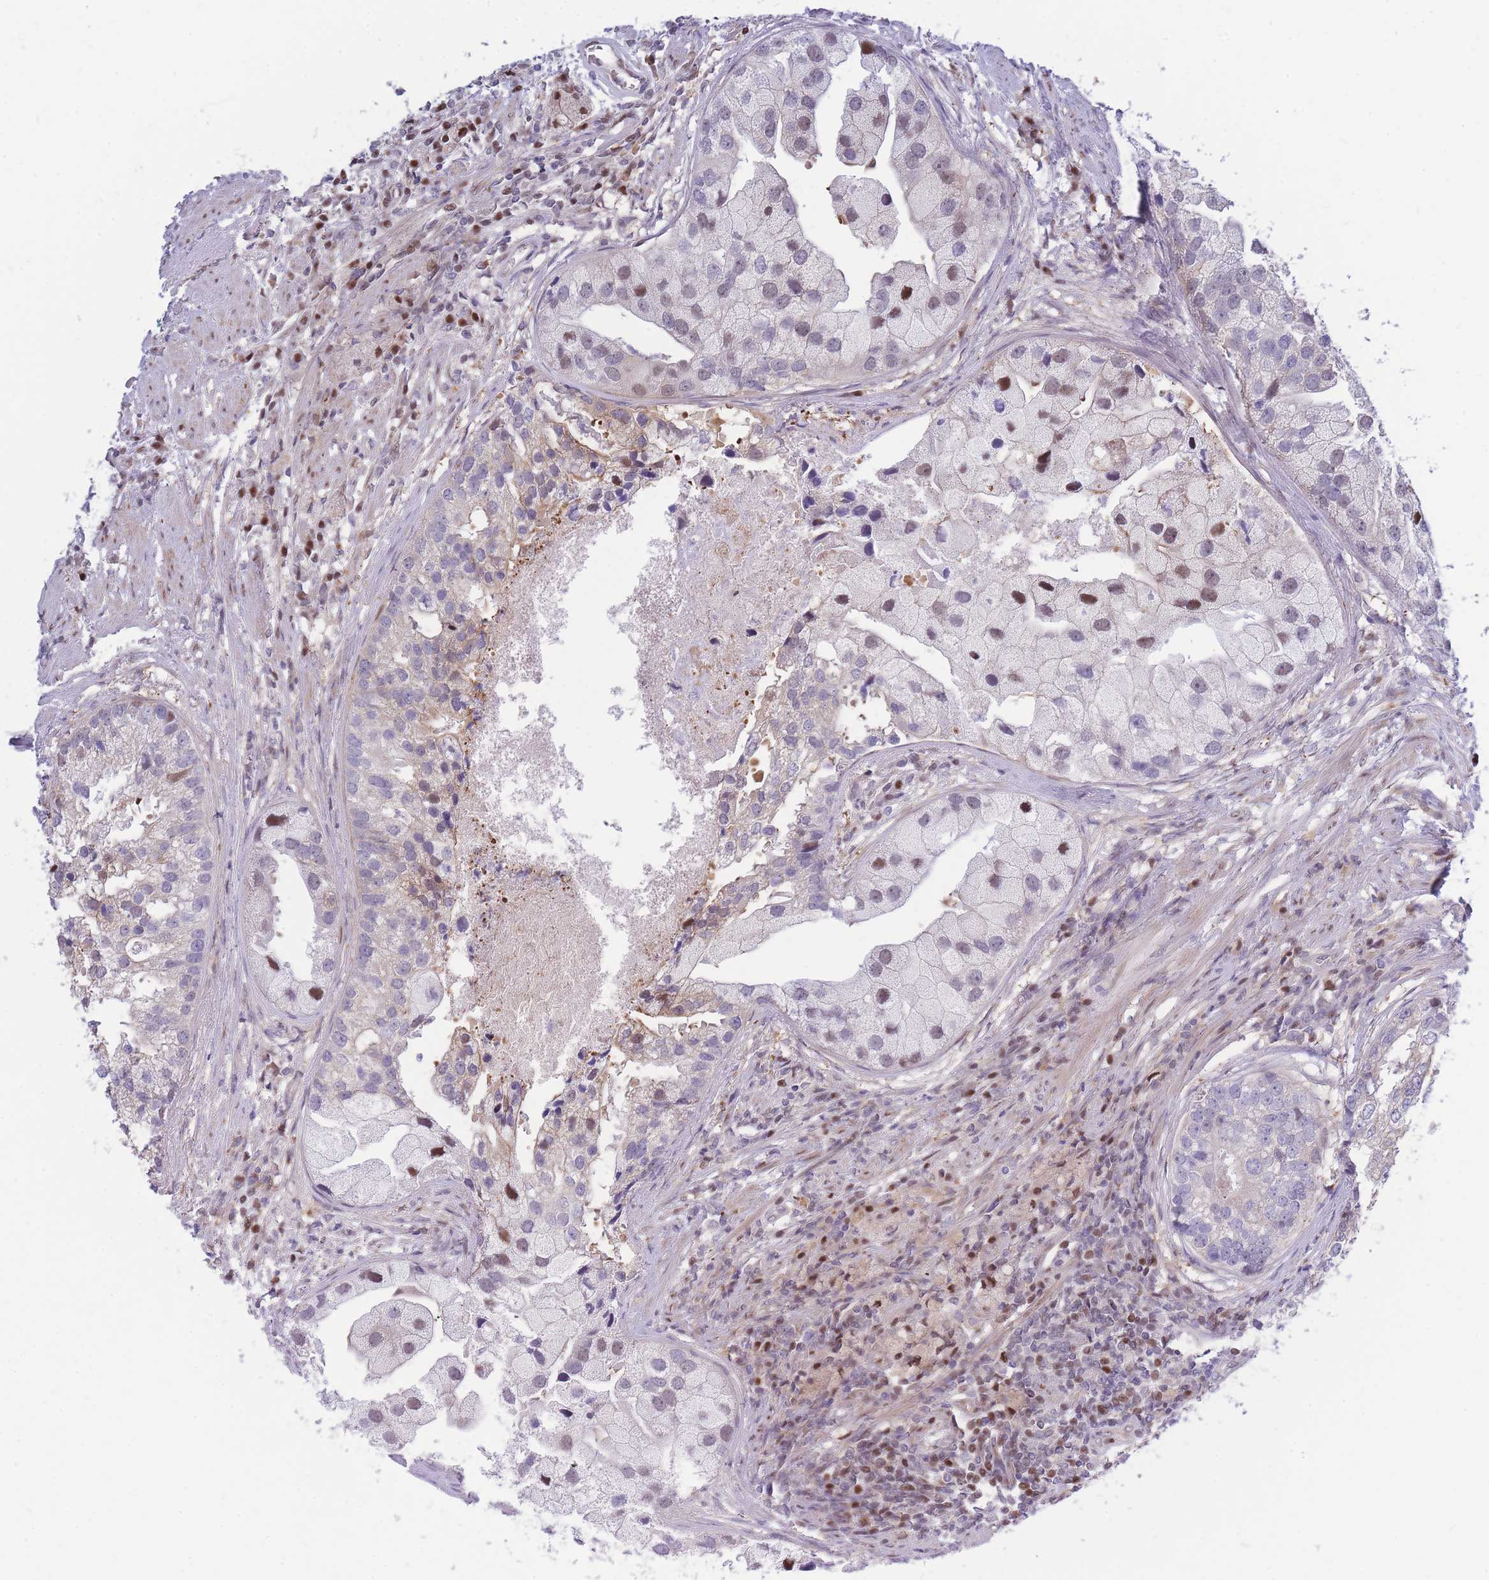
{"staining": {"intensity": "moderate", "quantity": "<25%", "location": "cytoplasmic/membranous,nuclear"}, "tissue": "prostate cancer", "cell_type": "Tumor cells", "image_type": "cancer", "snomed": [{"axis": "morphology", "description": "Adenocarcinoma, High grade"}, {"axis": "topography", "description": "Prostate"}], "caption": "Moderate cytoplasmic/membranous and nuclear positivity is present in about <25% of tumor cells in prostate cancer (high-grade adenocarcinoma).", "gene": "CRACD", "patient": {"sex": "male", "age": 62}}